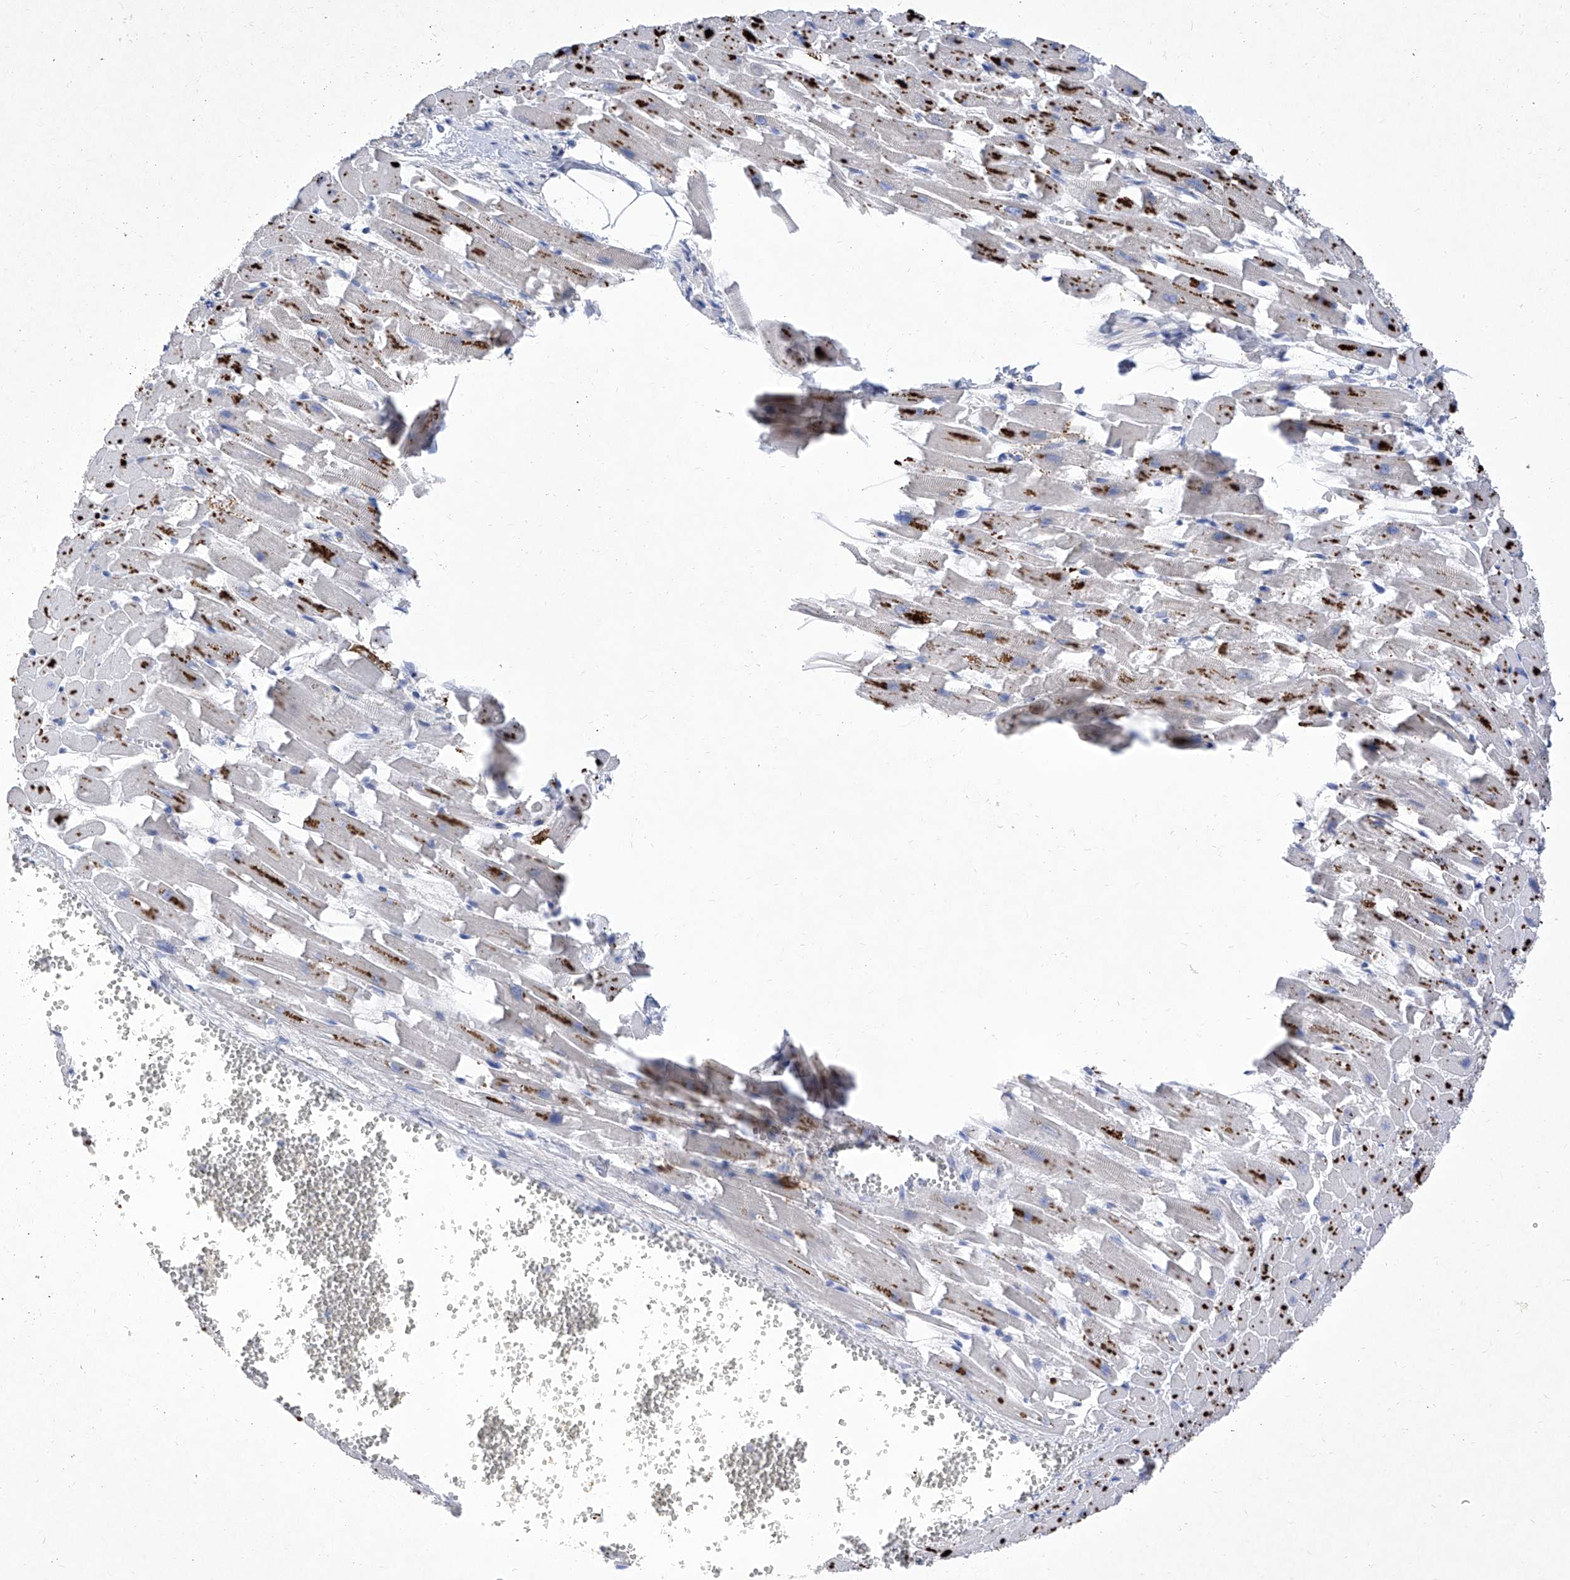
{"staining": {"intensity": "negative", "quantity": "none", "location": "none"}, "tissue": "heart muscle", "cell_type": "Cardiomyocytes", "image_type": "normal", "snomed": [{"axis": "morphology", "description": "Normal tissue, NOS"}, {"axis": "topography", "description": "Heart"}], "caption": "An image of heart muscle stained for a protein shows no brown staining in cardiomyocytes.", "gene": "IFNL2", "patient": {"sex": "female", "age": 64}}